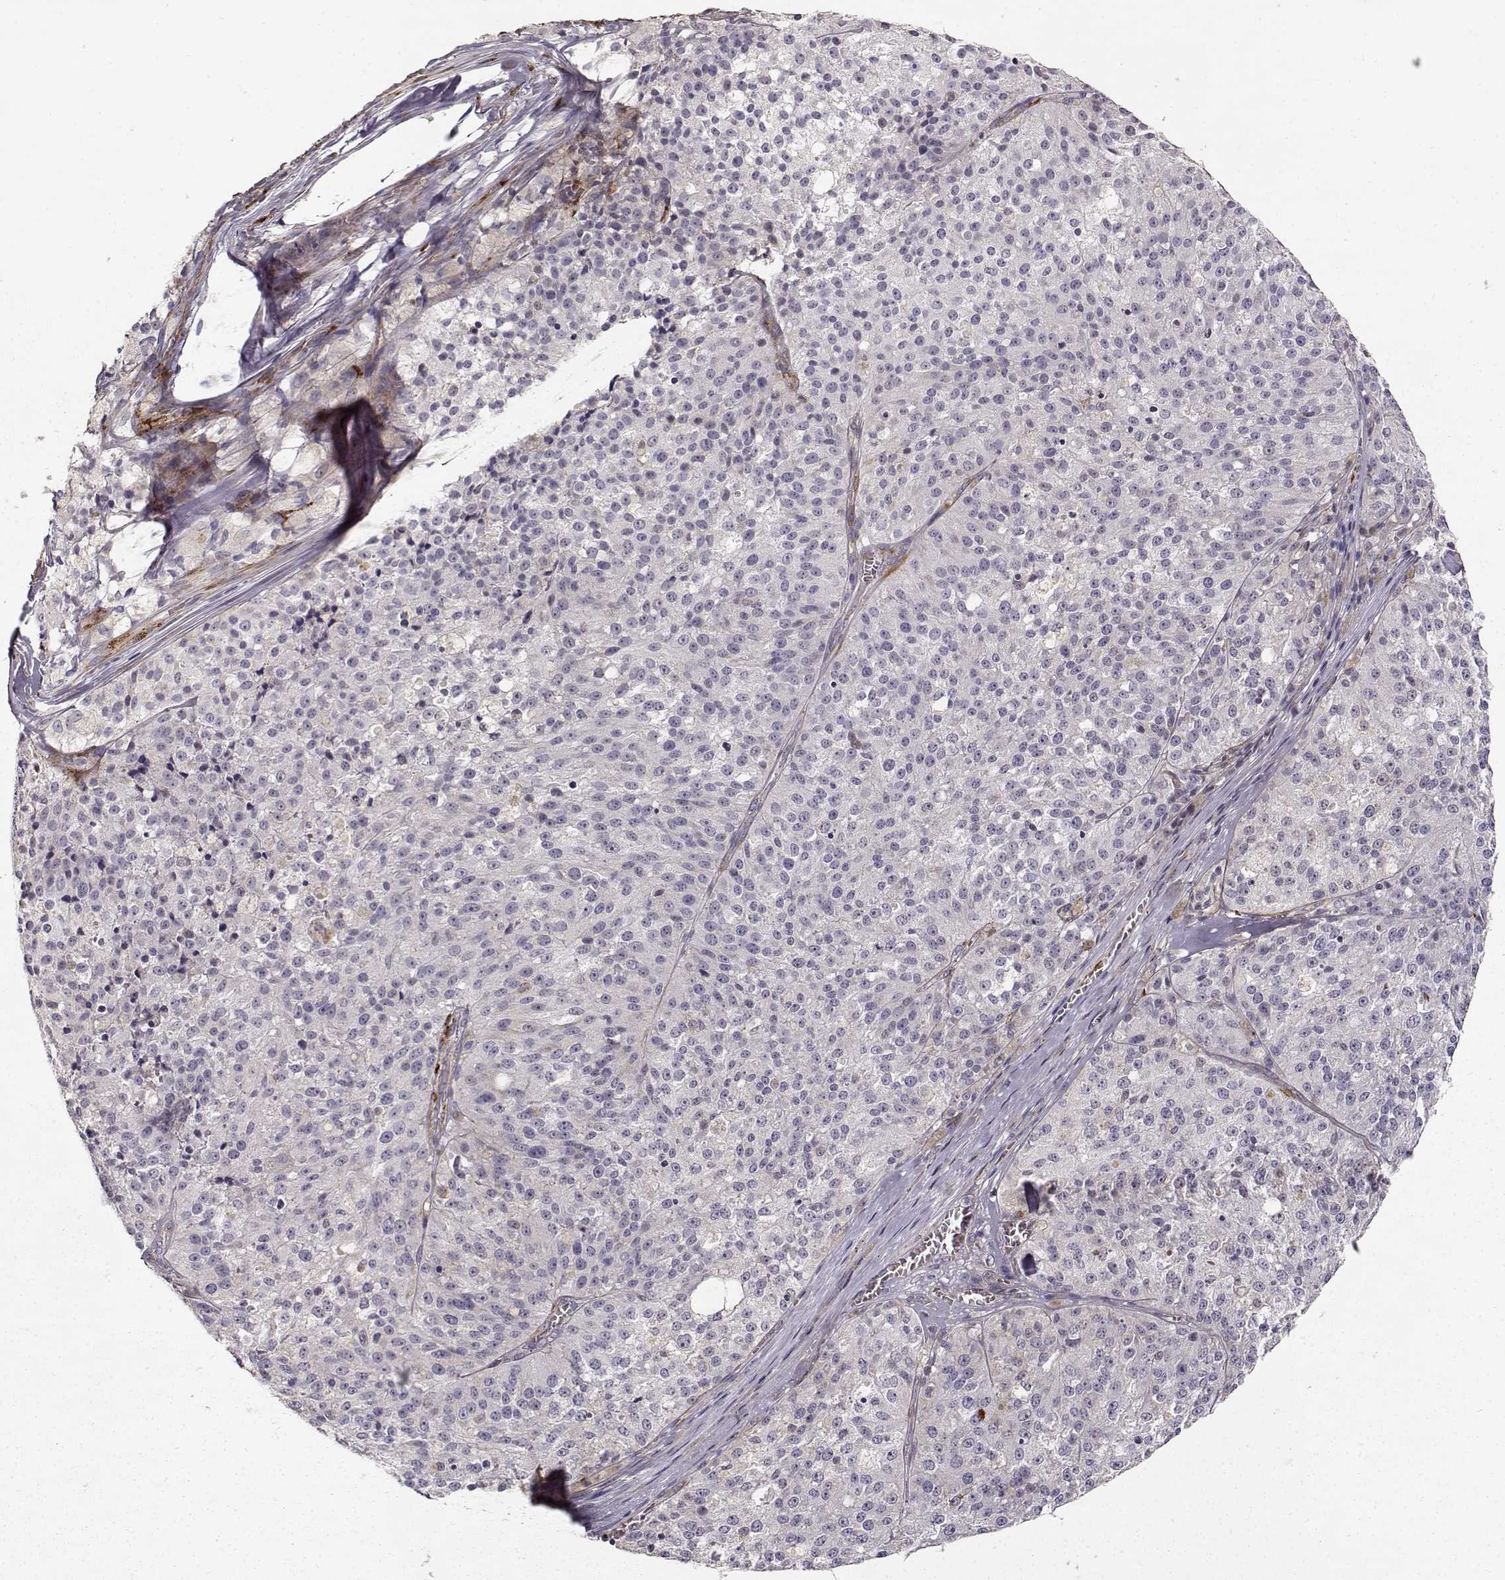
{"staining": {"intensity": "negative", "quantity": "none", "location": "none"}, "tissue": "melanoma", "cell_type": "Tumor cells", "image_type": "cancer", "snomed": [{"axis": "morphology", "description": "Malignant melanoma, Metastatic site"}, {"axis": "topography", "description": "Lymph node"}], "caption": "Tumor cells are negative for brown protein staining in malignant melanoma (metastatic site).", "gene": "LAMC1", "patient": {"sex": "female", "age": 64}}